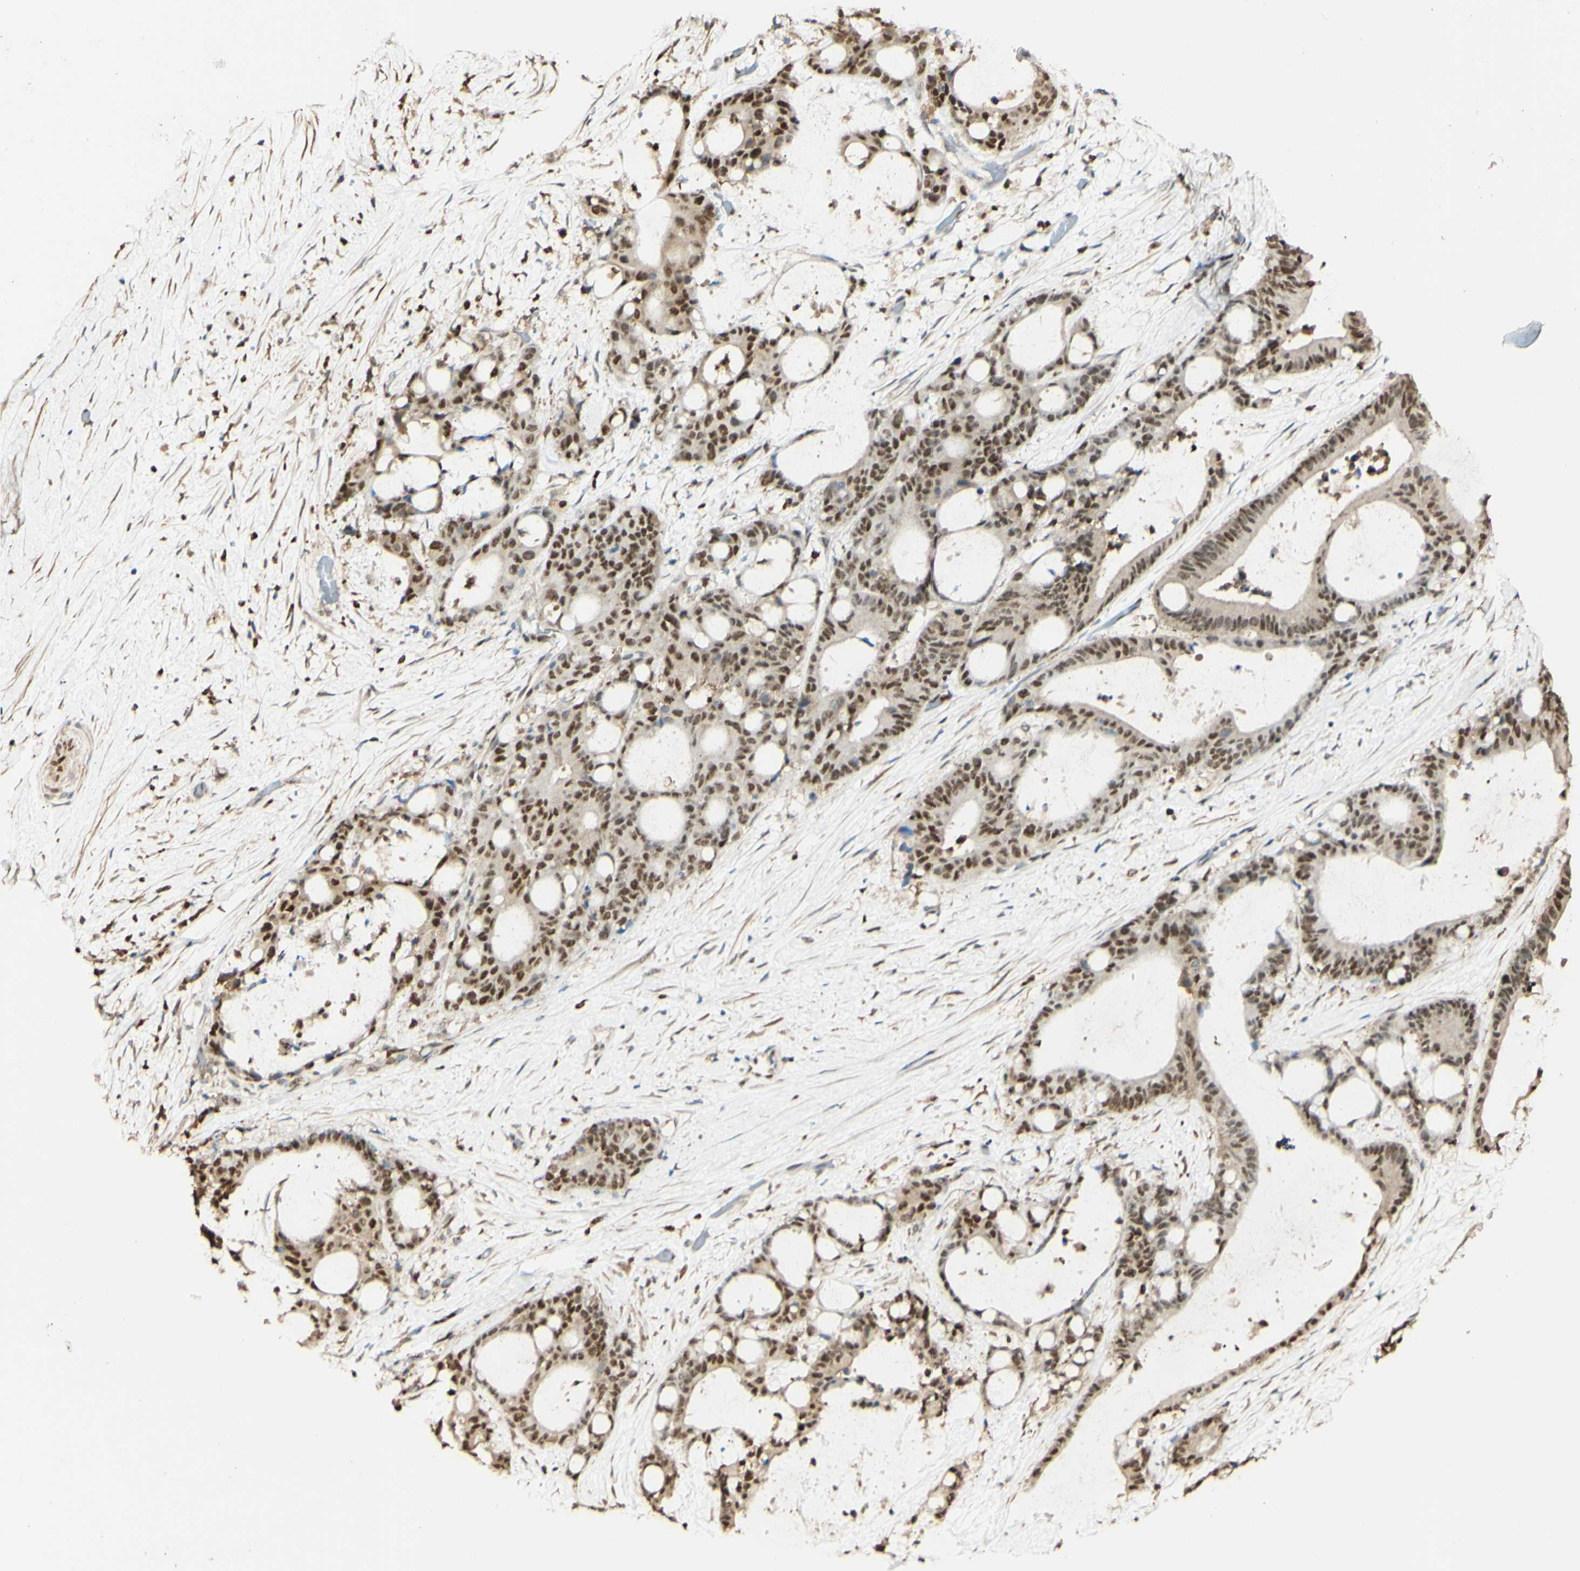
{"staining": {"intensity": "strong", "quantity": ">75%", "location": "nuclear"}, "tissue": "liver cancer", "cell_type": "Tumor cells", "image_type": "cancer", "snomed": [{"axis": "morphology", "description": "Cholangiocarcinoma"}, {"axis": "topography", "description": "Liver"}], "caption": "A histopathology image showing strong nuclear positivity in approximately >75% of tumor cells in liver cholangiocarcinoma, as visualized by brown immunohistochemical staining.", "gene": "MAP3K4", "patient": {"sex": "female", "age": 73}}